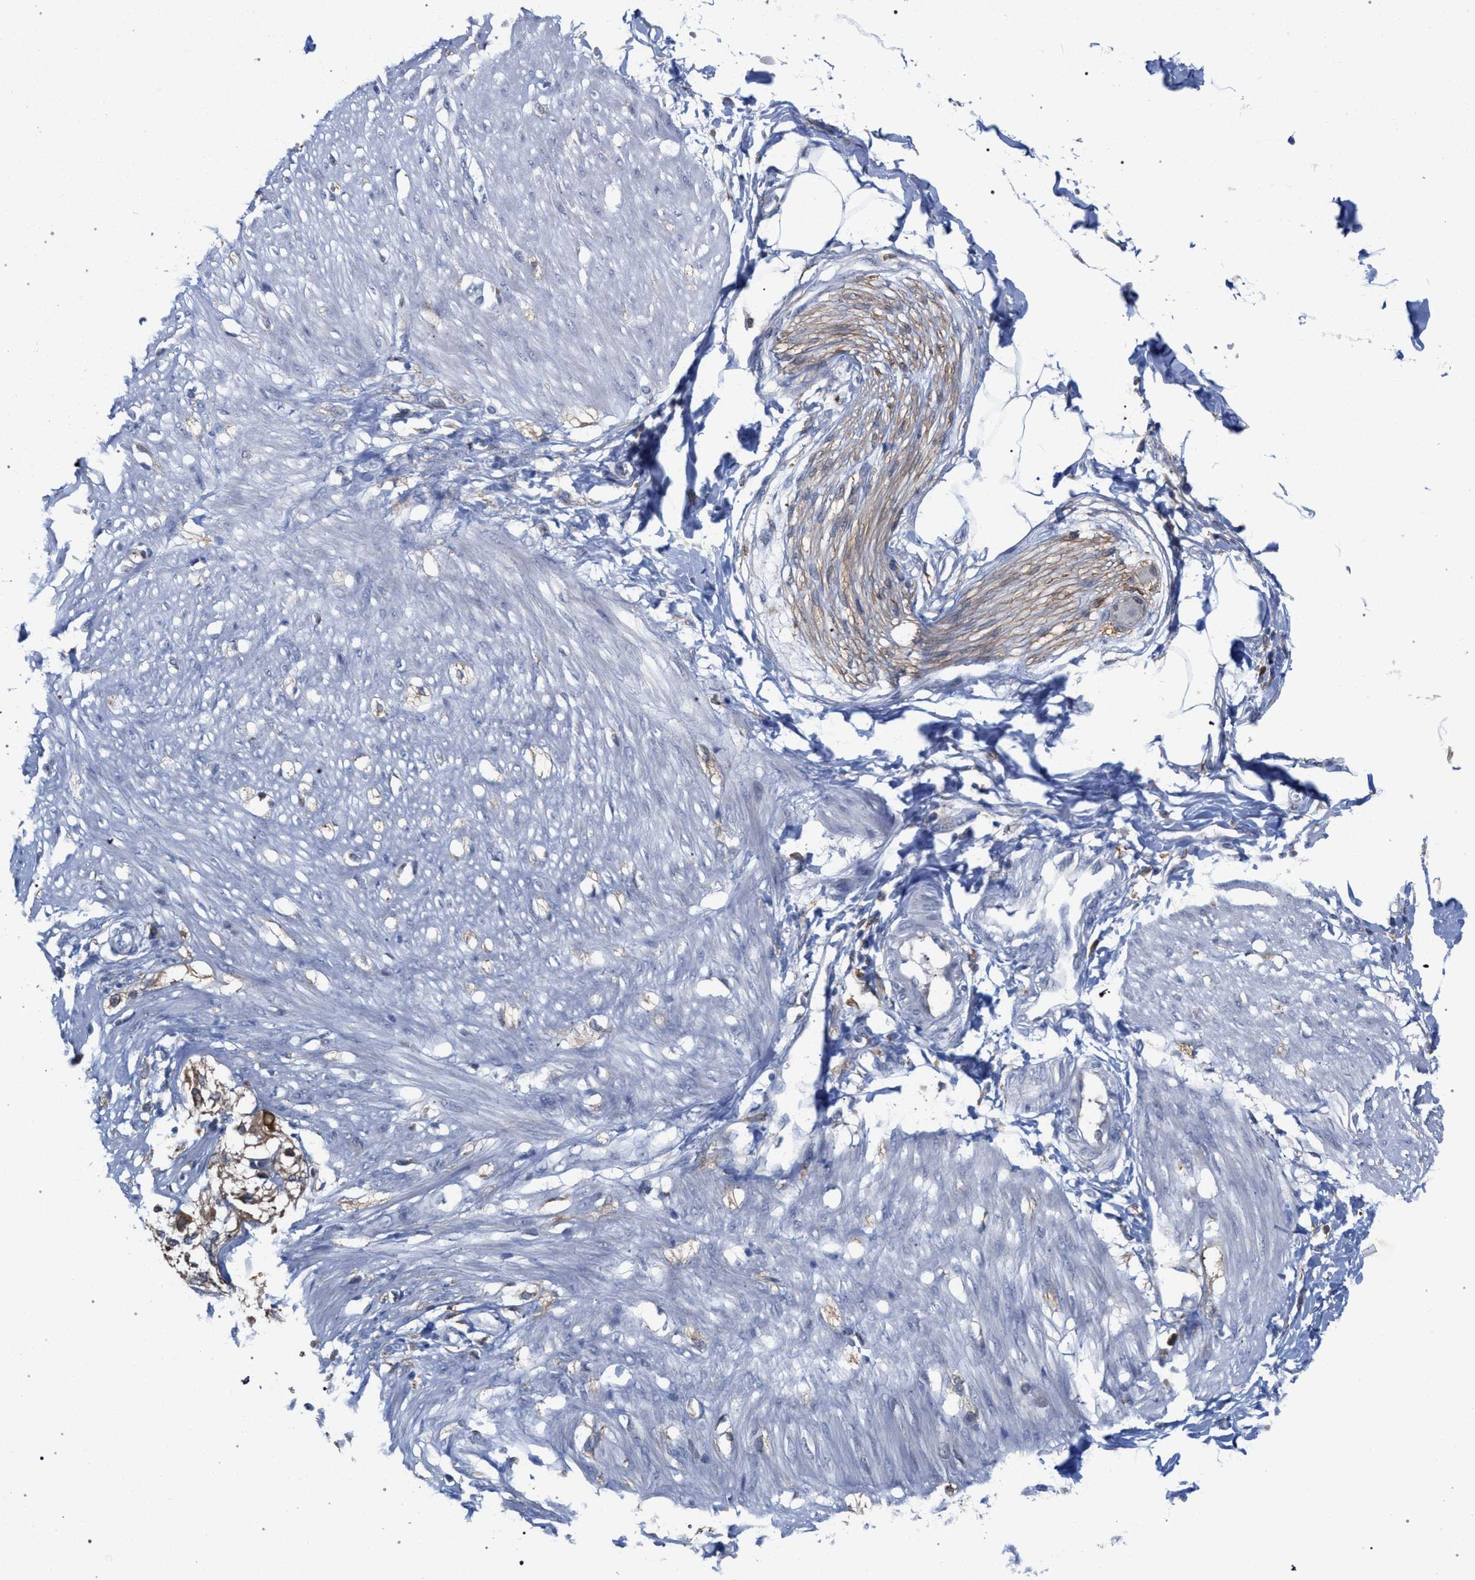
{"staining": {"intensity": "negative", "quantity": "none", "location": "none"}, "tissue": "adipose tissue", "cell_type": "Adipocytes", "image_type": "normal", "snomed": [{"axis": "morphology", "description": "Normal tissue, NOS"}, {"axis": "morphology", "description": "Adenocarcinoma, NOS"}, {"axis": "topography", "description": "Colon"}, {"axis": "topography", "description": "Peripheral nerve tissue"}], "caption": "This is an immunohistochemistry micrograph of unremarkable adipose tissue. There is no expression in adipocytes.", "gene": "FHOD3", "patient": {"sex": "male", "age": 14}}